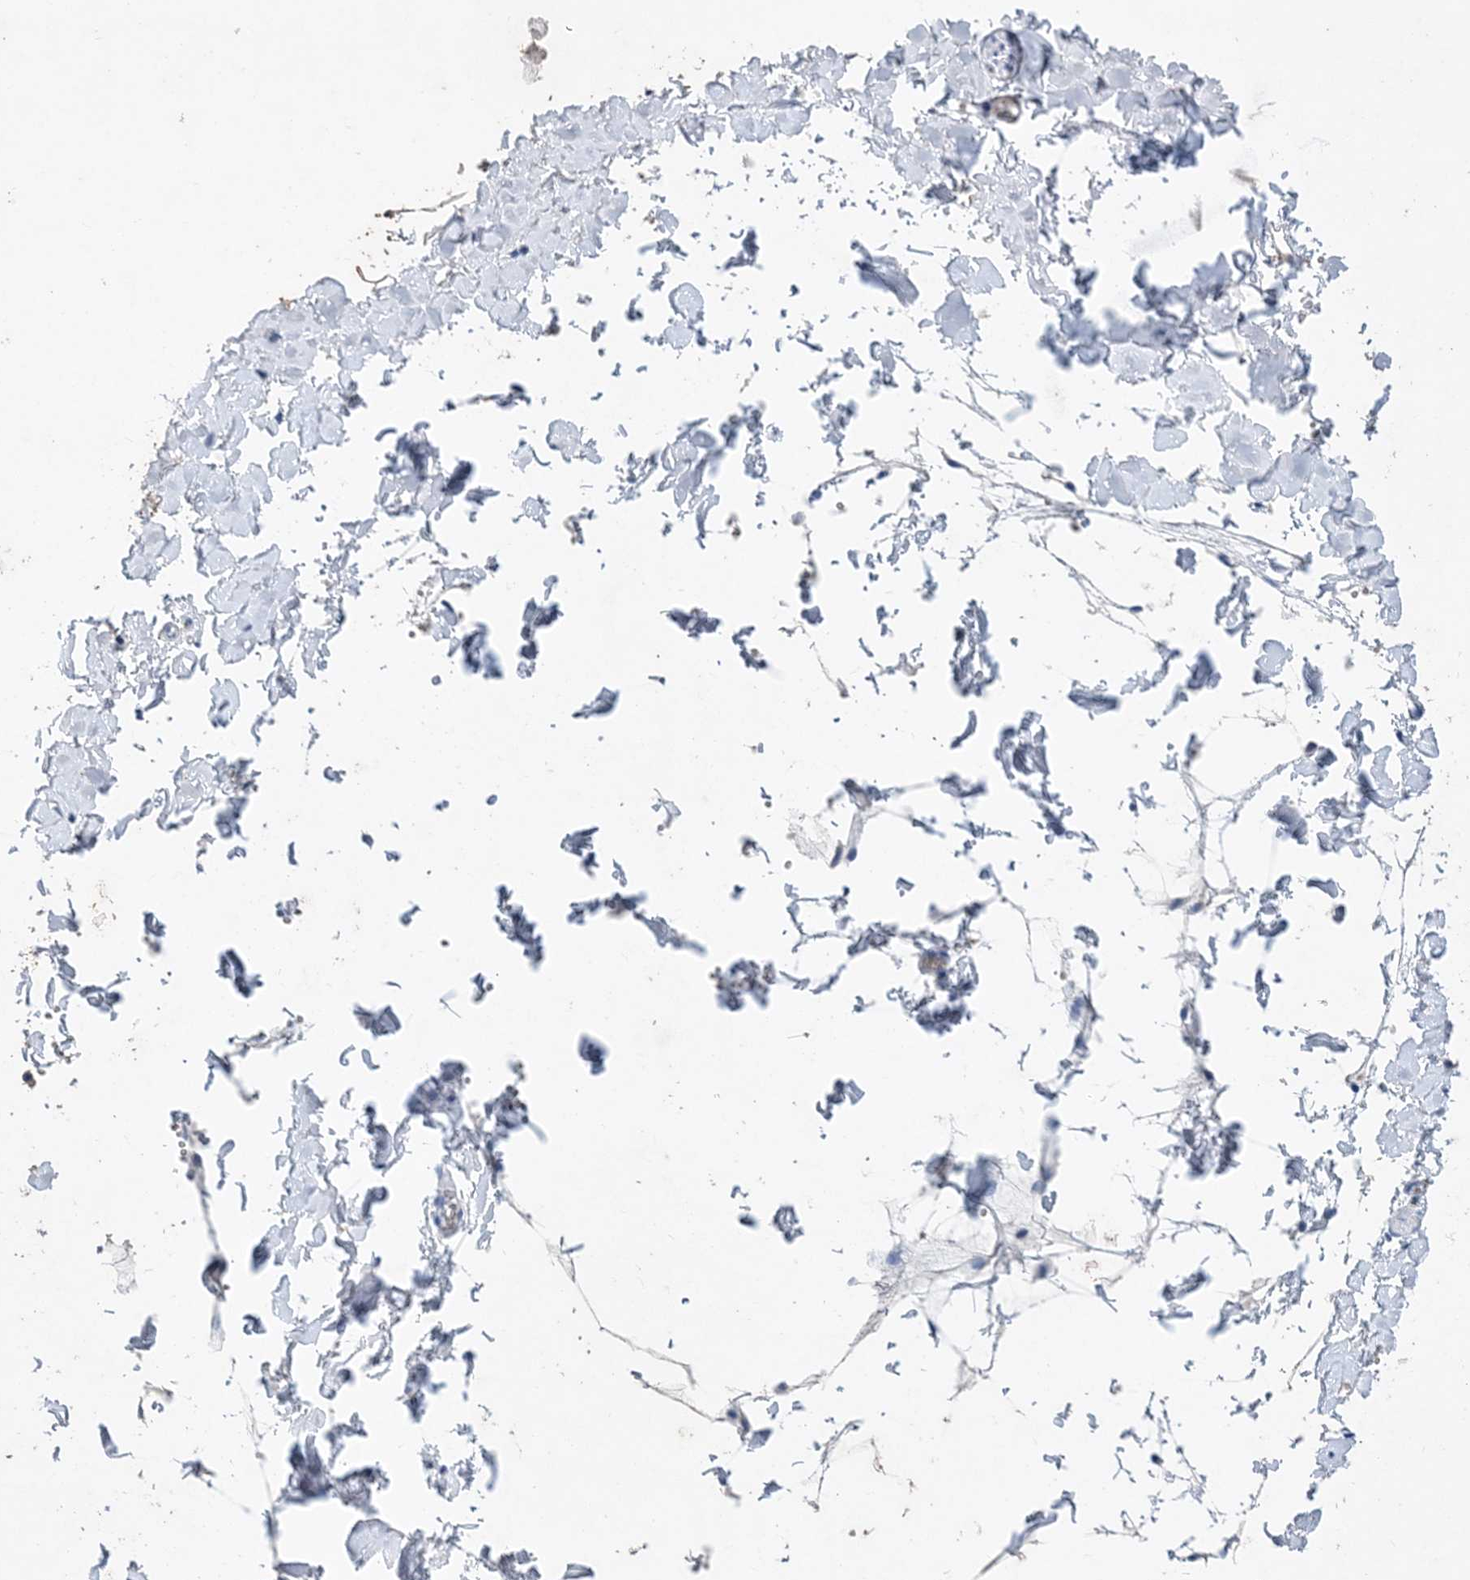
{"staining": {"intensity": "negative", "quantity": "none", "location": "none"}, "tissue": "adipose tissue", "cell_type": "Adipocytes", "image_type": "normal", "snomed": [{"axis": "morphology", "description": "Normal tissue, NOS"}, {"axis": "topography", "description": "Gallbladder"}, {"axis": "topography", "description": "Peripheral nerve tissue"}], "caption": "Normal adipose tissue was stained to show a protein in brown. There is no significant staining in adipocytes.", "gene": "COPS8", "patient": {"sex": "male", "age": 38}}